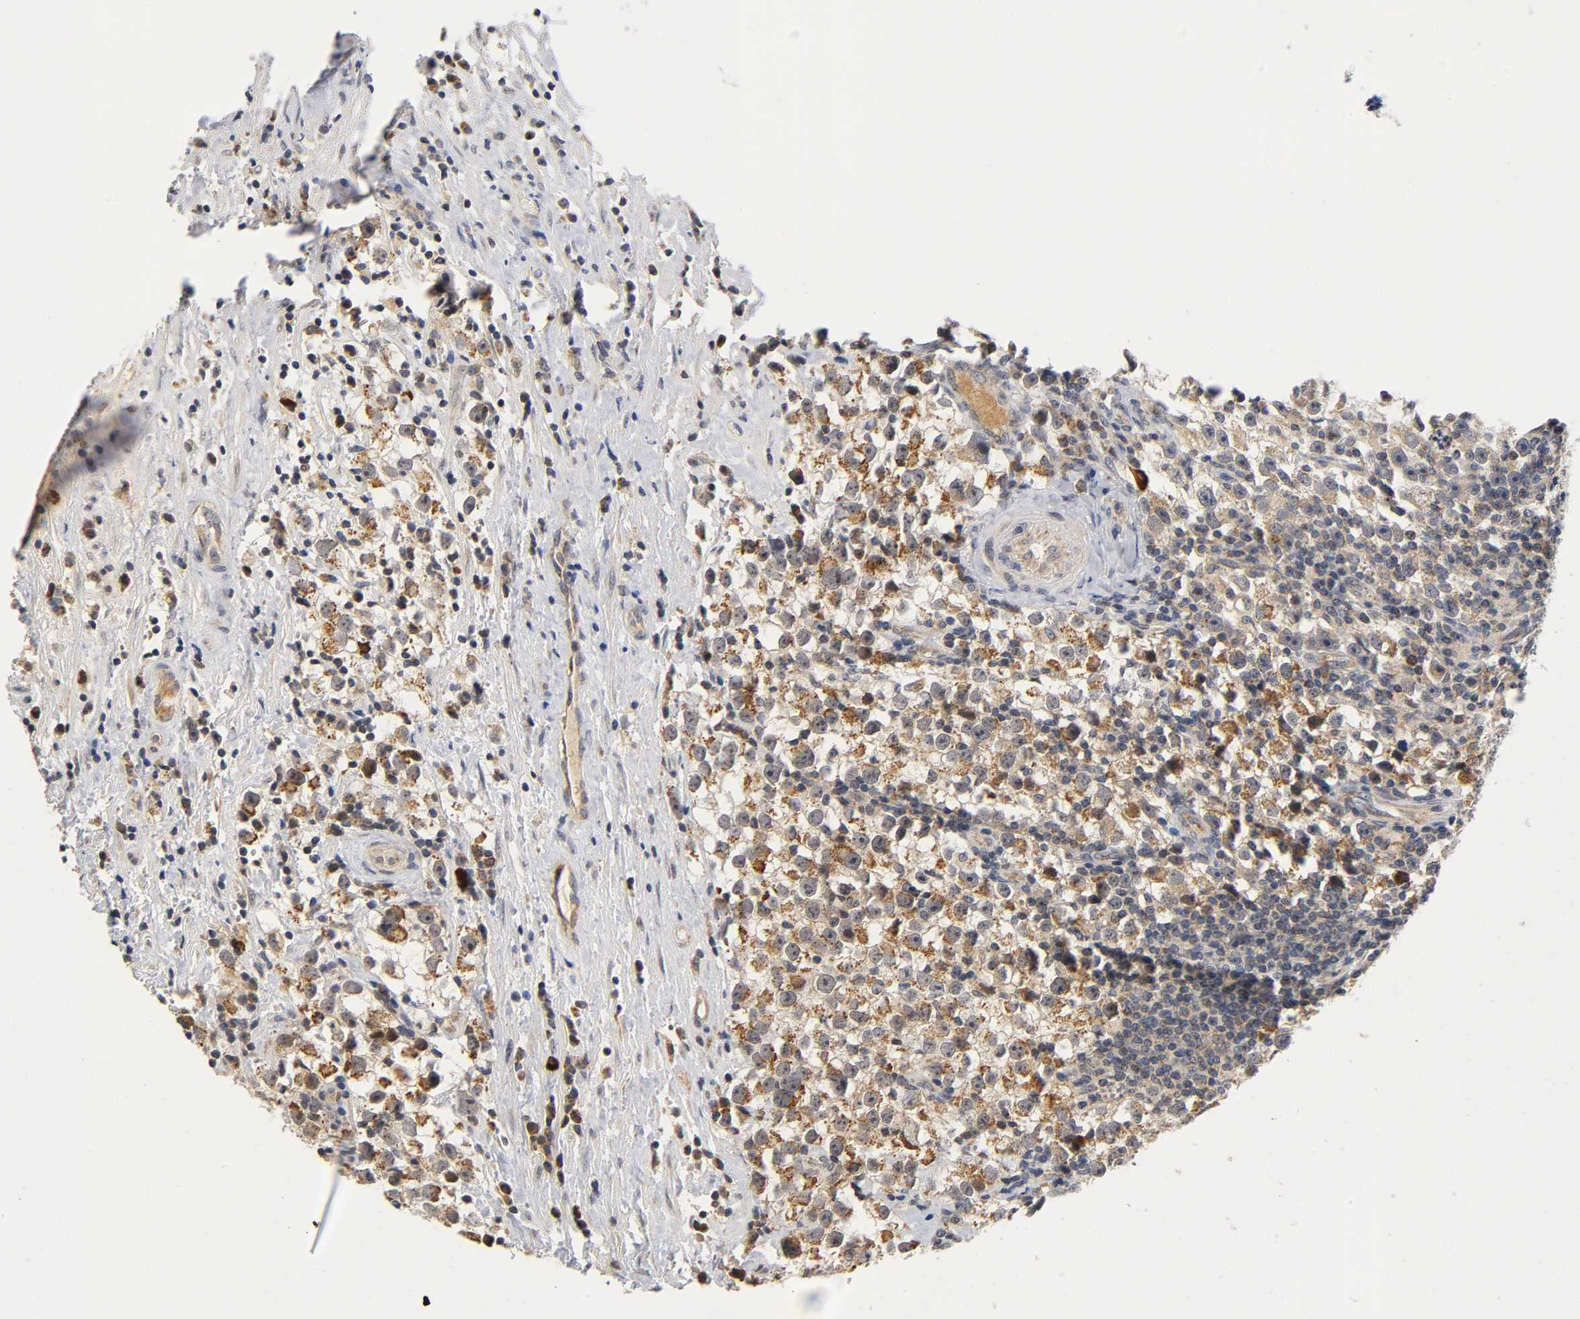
{"staining": {"intensity": "weak", "quantity": ">75%", "location": "cytoplasmic/membranous"}, "tissue": "testis cancer", "cell_type": "Tumor cells", "image_type": "cancer", "snomed": [{"axis": "morphology", "description": "Seminoma, NOS"}, {"axis": "topography", "description": "Testis"}], "caption": "Immunohistochemical staining of human testis cancer (seminoma) displays low levels of weak cytoplasmic/membranous protein expression in approximately >75% of tumor cells. The staining was performed using DAB (3,3'-diaminobenzidine) to visualize the protein expression in brown, while the nuclei were stained in blue with hematoxylin (Magnification: 20x).", "gene": "NRP1", "patient": {"sex": "male", "age": 33}}